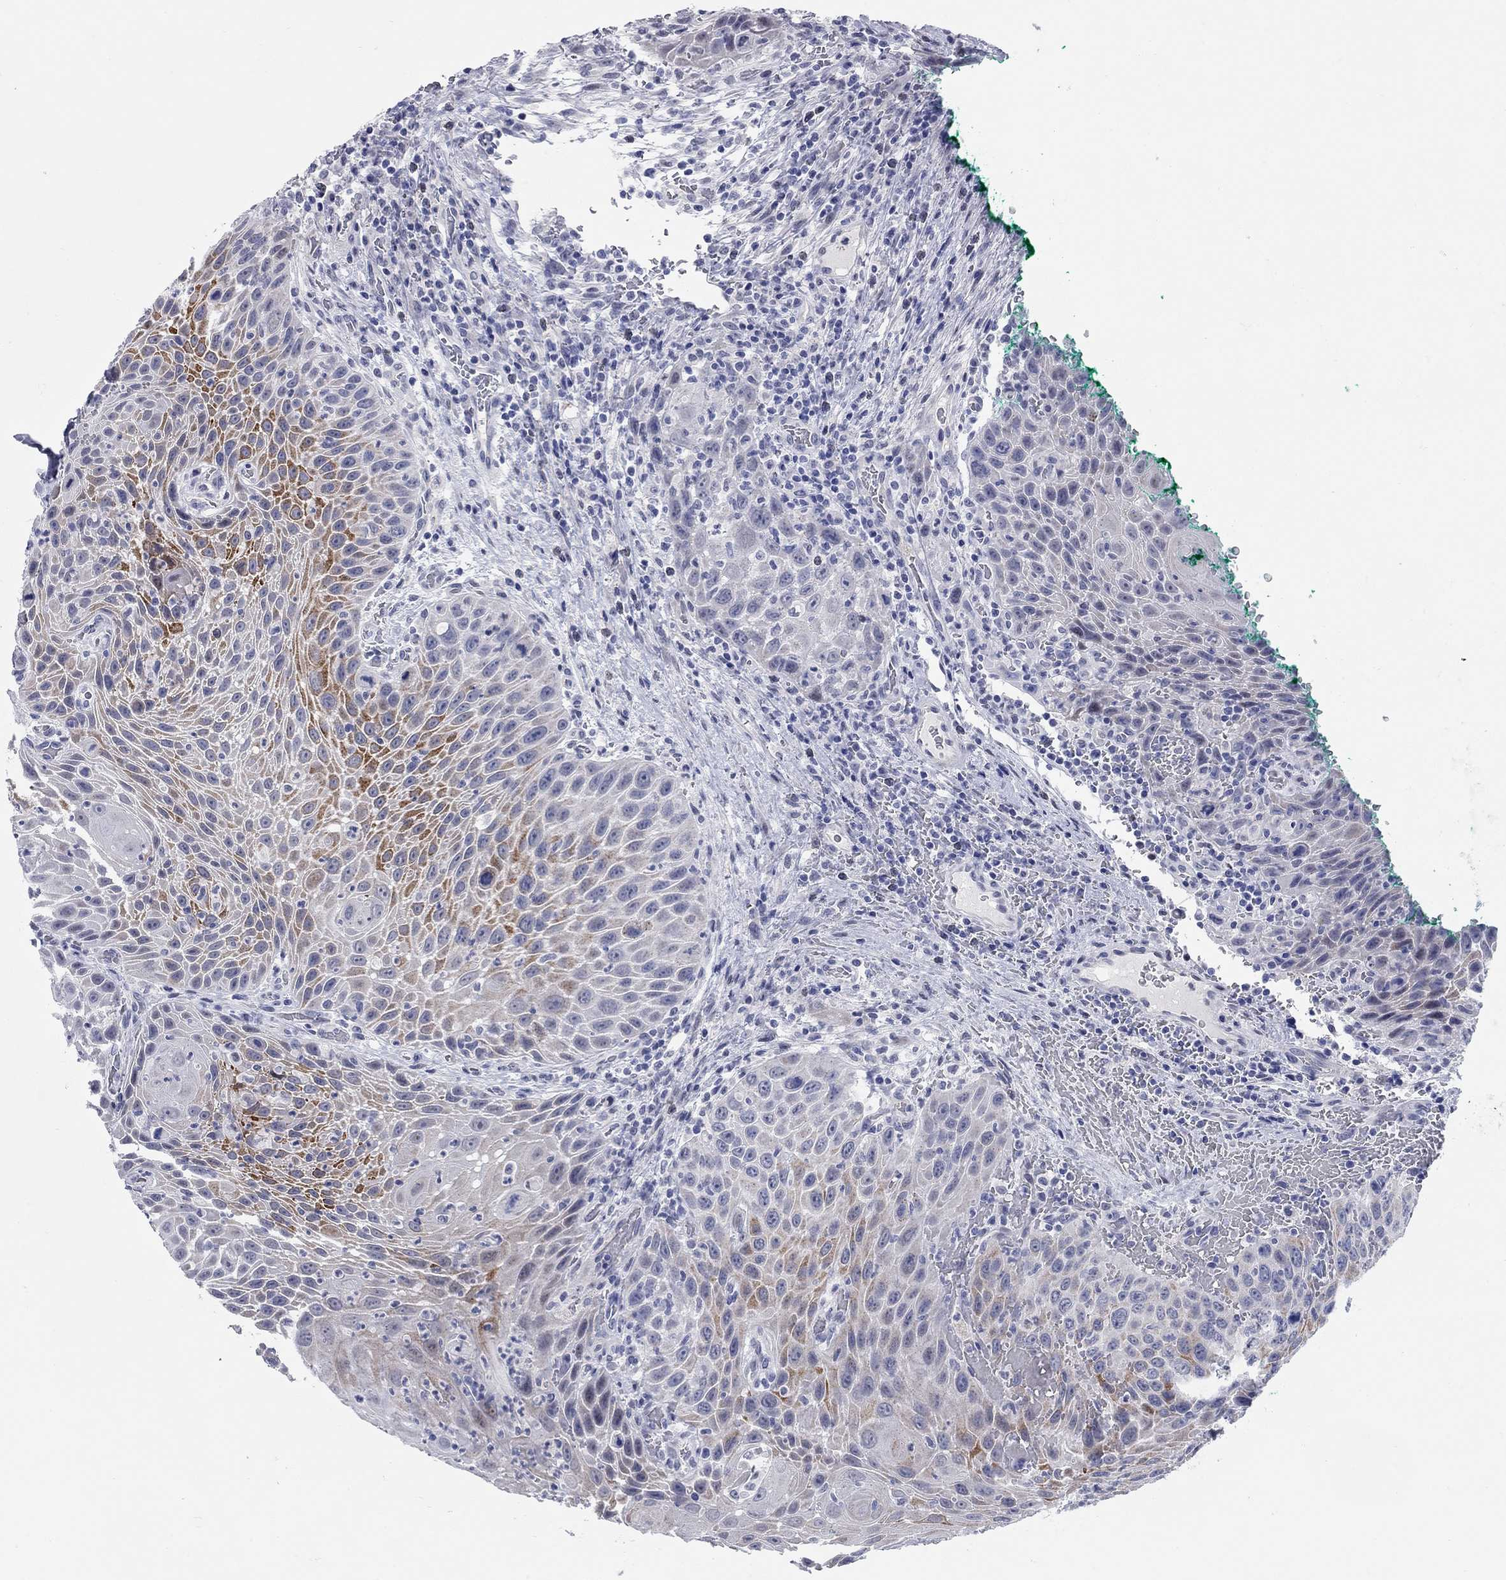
{"staining": {"intensity": "strong", "quantity": "<25%", "location": "cytoplasmic/membranous"}, "tissue": "head and neck cancer", "cell_type": "Tumor cells", "image_type": "cancer", "snomed": [{"axis": "morphology", "description": "Squamous cell carcinoma, NOS"}, {"axis": "topography", "description": "Head-Neck"}], "caption": "IHC of head and neck cancer (squamous cell carcinoma) displays medium levels of strong cytoplasmic/membranous staining in about <25% of tumor cells.", "gene": "WASF3", "patient": {"sex": "male", "age": 69}}